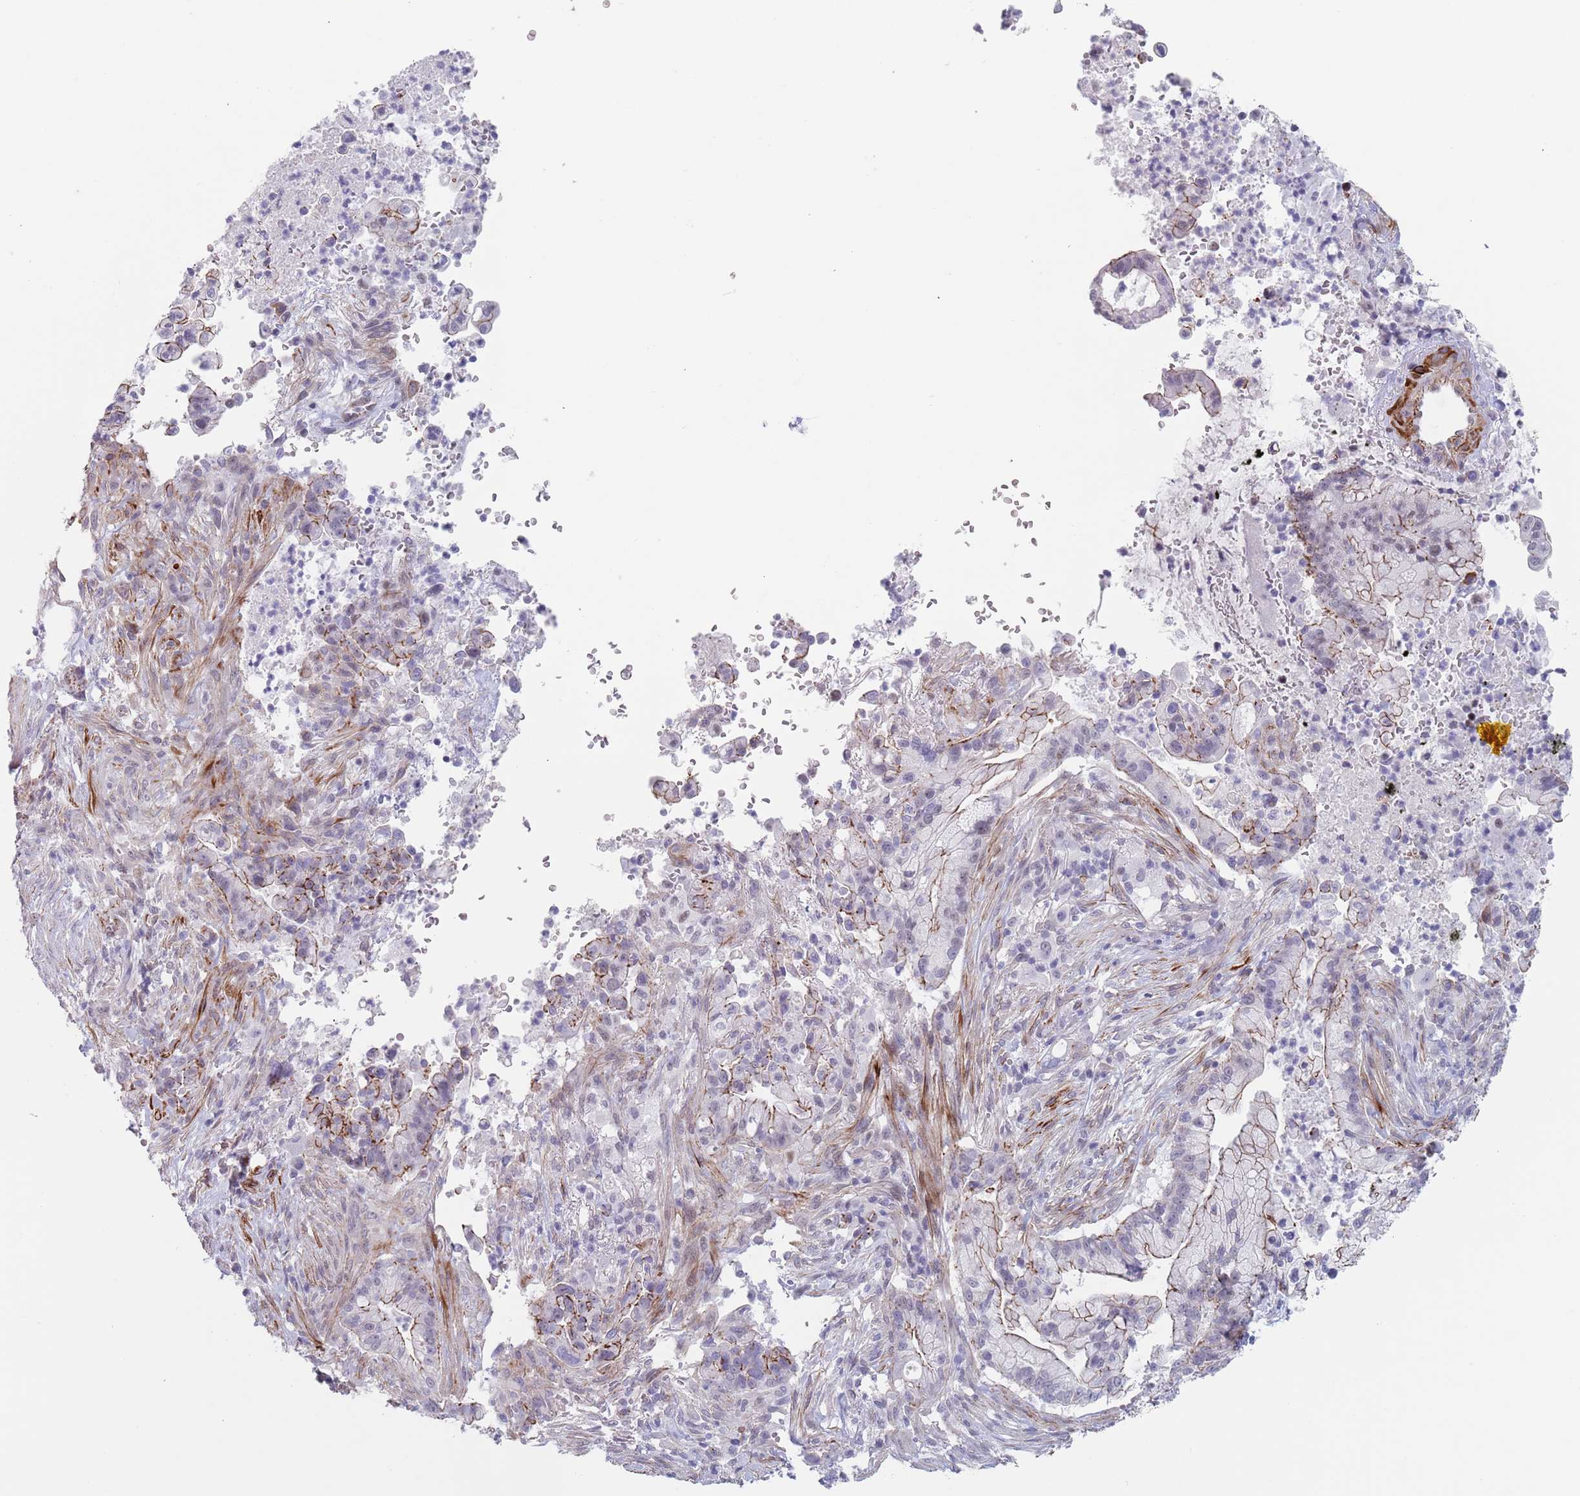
{"staining": {"intensity": "weak", "quantity": "<25%", "location": "cytoplasmic/membranous"}, "tissue": "pancreatic cancer", "cell_type": "Tumor cells", "image_type": "cancer", "snomed": [{"axis": "morphology", "description": "Adenocarcinoma, NOS"}, {"axis": "topography", "description": "Pancreas"}], "caption": "This is an immunohistochemistry (IHC) histopathology image of human adenocarcinoma (pancreatic). There is no staining in tumor cells.", "gene": "OR5A2", "patient": {"sex": "male", "age": 44}}